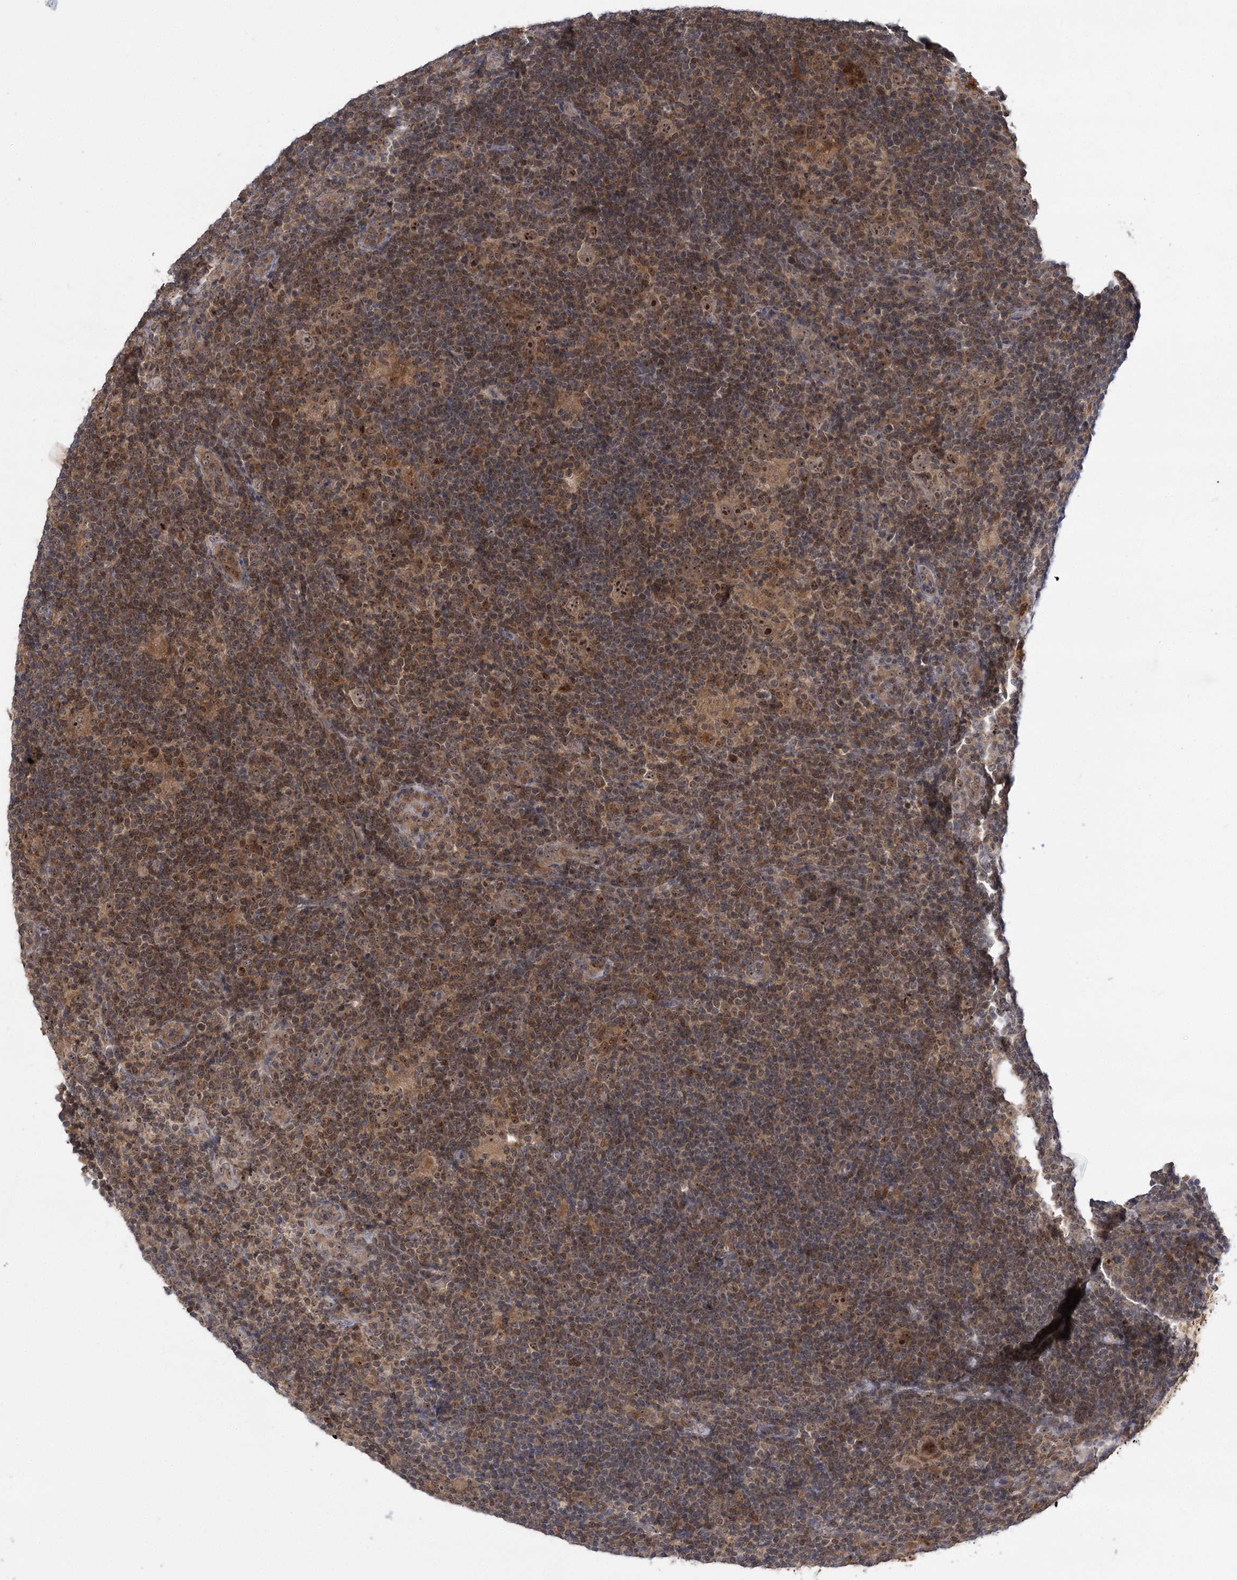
{"staining": {"intensity": "moderate", "quantity": ">75%", "location": "nuclear"}, "tissue": "lymphoma", "cell_type": "Tumor cells", "image_type": "cancer", "snomed": [{"axis": "morphology", "description": "Hodgkin's disease, NOS"}, {"axis": "topography", "description": "Lymph node"}], "caption": "Moderate nuclear positivity is identified in approximately >75% of tumor cells in lymphoma.", "gene": "SERGEF", "patient": {"sex": "female", "age": 57}}